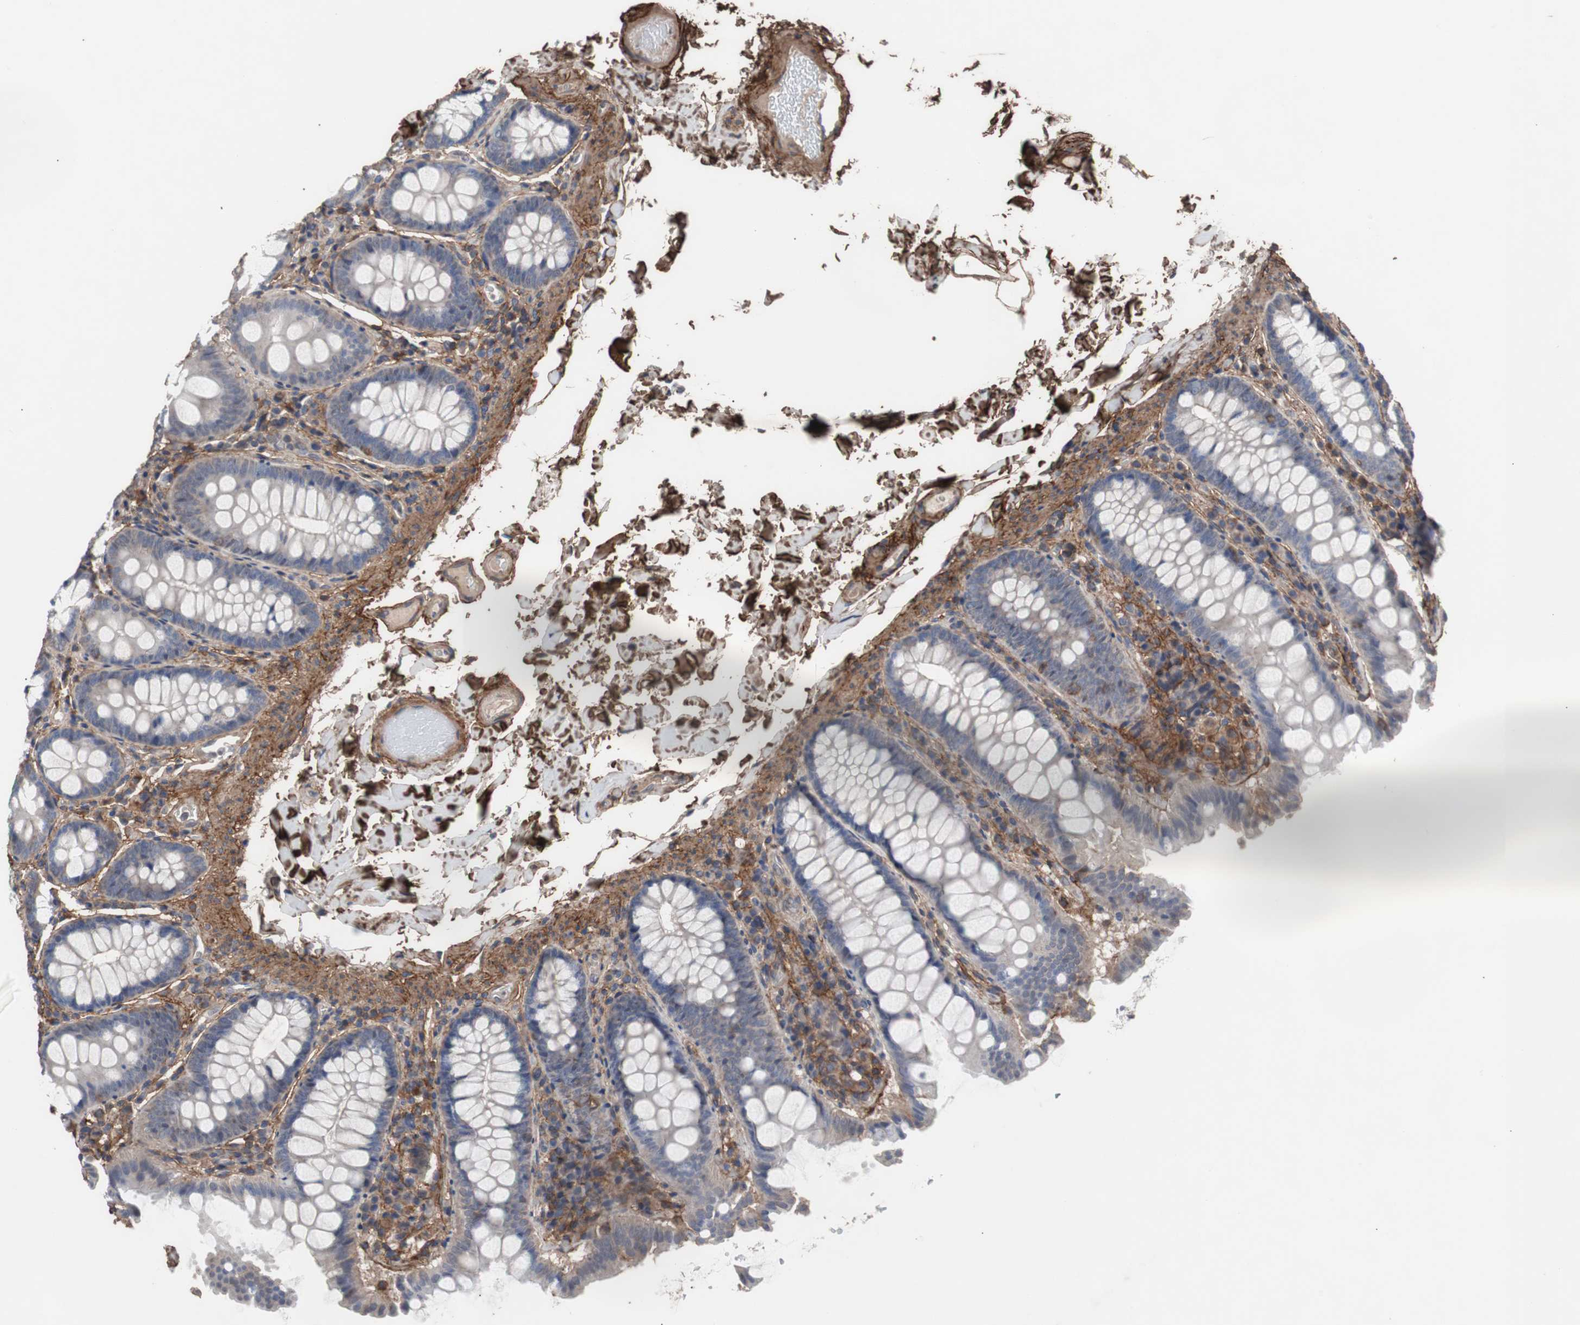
{"staining": {"intensity": "strong", "quantity": ">75%", "location": "cytoplasmic/membranous"}, "tissue": "colon", "cell_type": "Endothelial cells", "image_type": "normal", "snomed": [{"axis": "morphology", "description": "Normal tissue, NOS"}, {"axis": "topography", "description": "Colon"}], "caption": "Strong cytoplasmic/membranous positivity is present in about >75% of endothelial cells in normal colon.", "gene": "COL6A2", "patient": {"sex": "female", "age": 61}}